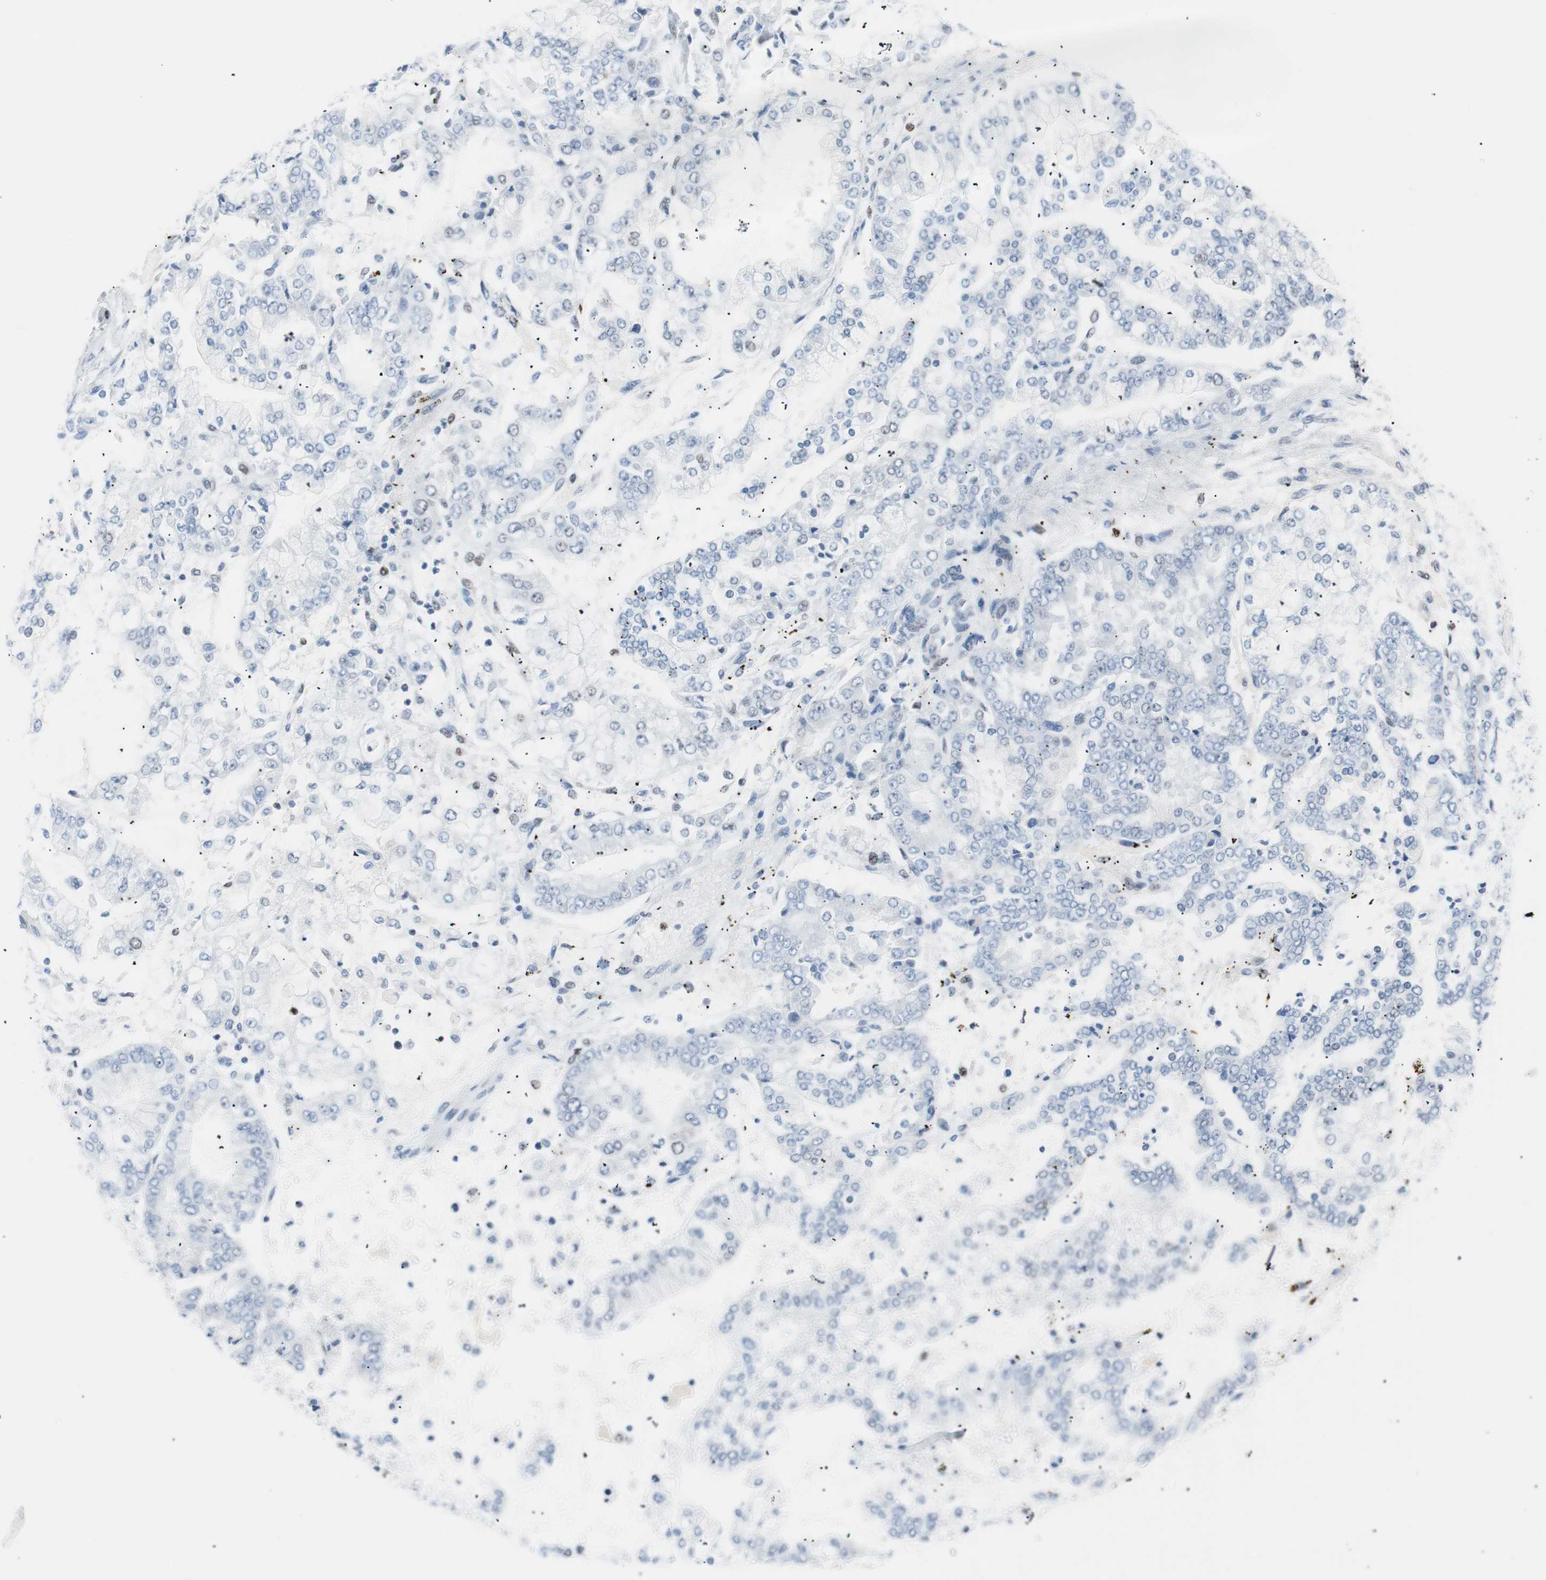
{"staining": {"intensity": "negative", "quantity": "none", "location": "none"}, "tissue": "stomach cancer", "cell_type": "Tumor cells", "image_type": "cancer", "snomed": [{"axis": "morphology", "description": "Adenocarcinoma, NOS"}, {"axis": "topography", "description": "Stomach"}], "caption": "High power microscopy micrograph of an immunohistochemistry (IHC) image of stomach cancer (adenocarcinoma), revealing no significant positivity in tumor cells.", "gene": "CEBPB", "patient": {"sex": "male", "age": 76}}